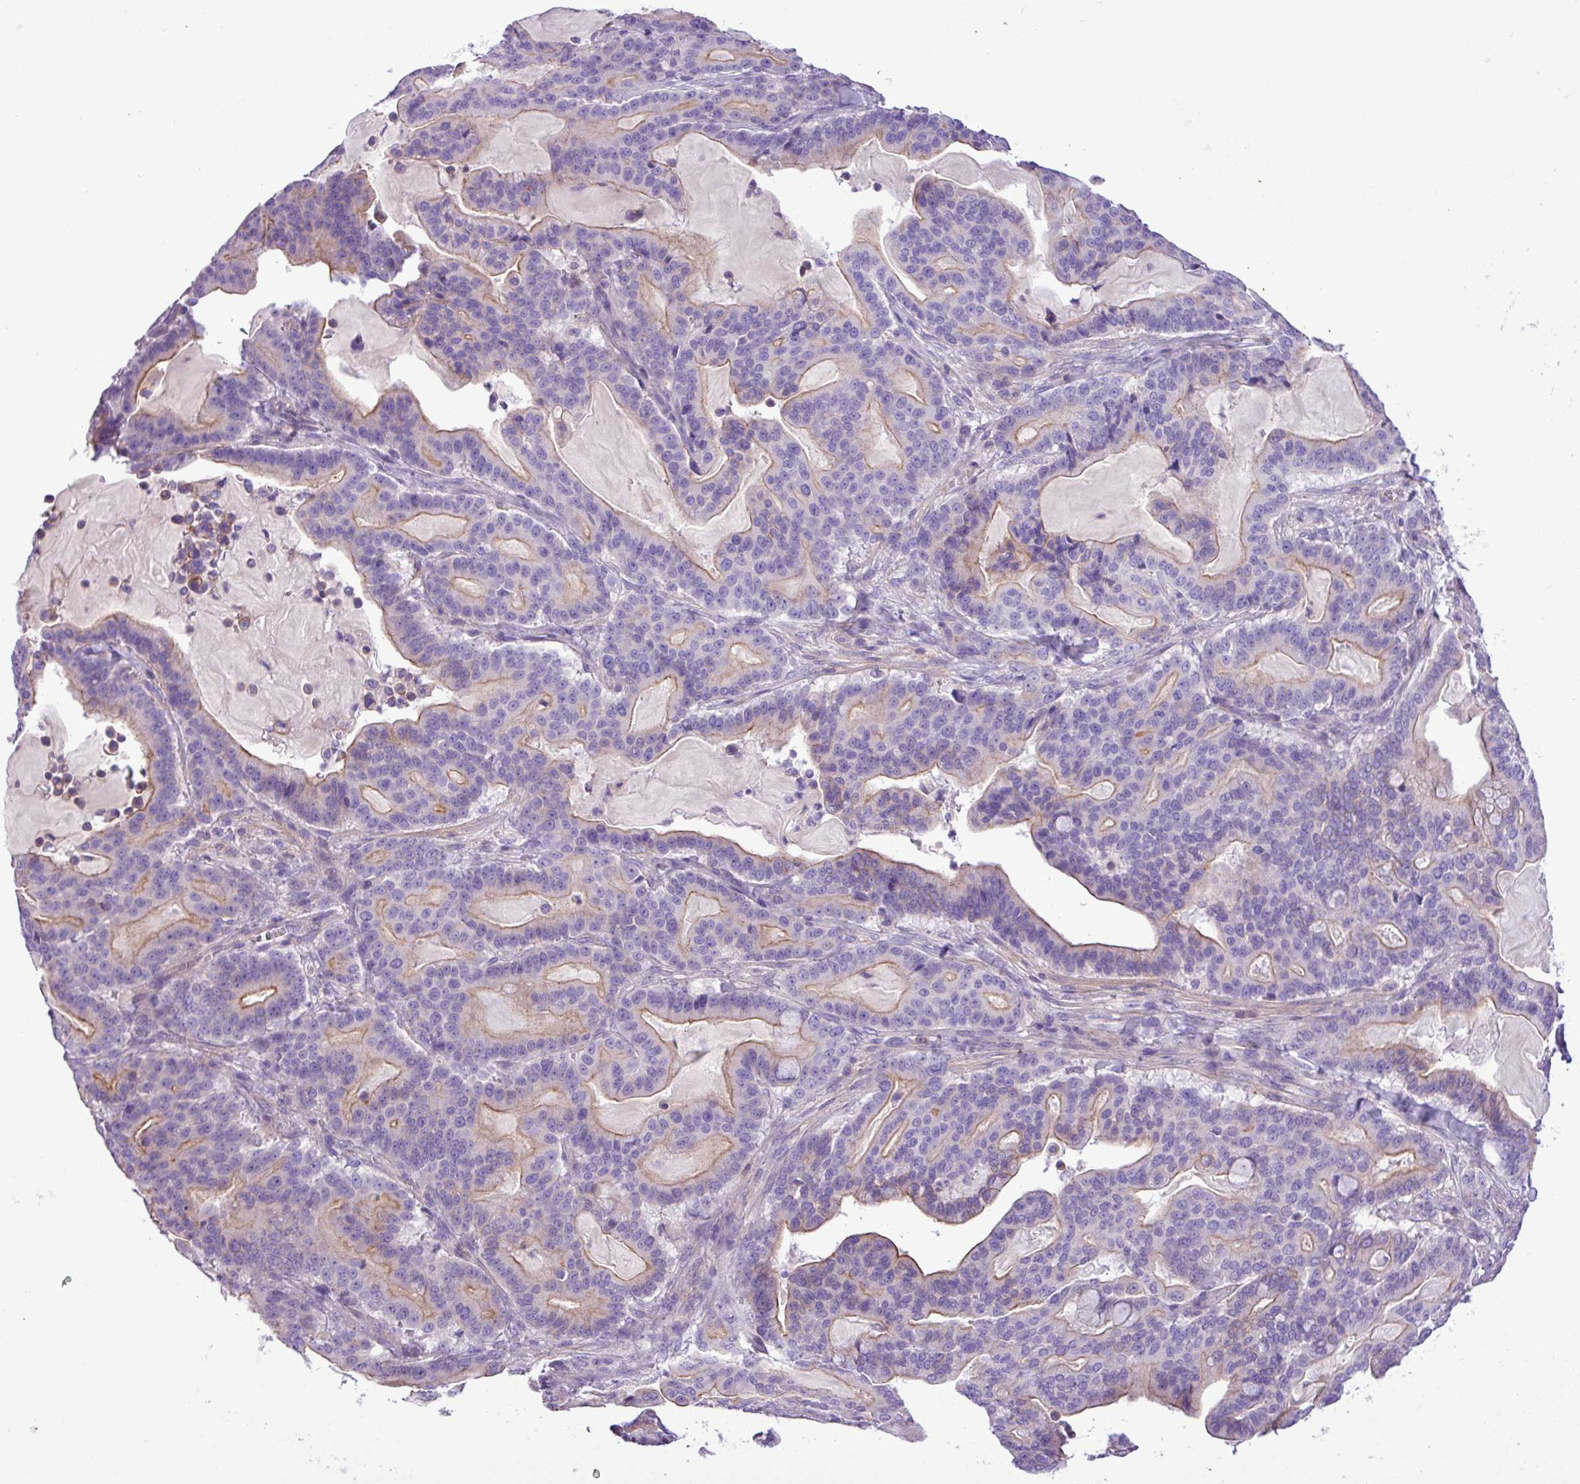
{"staining": {"intensity": "moderate", "quantity": "25%-75%", "location": "cytoplasmic/membranous"}, "tissue": "pancreatic cancer", "cell_type": "Tumor cells", "image_type": "cancer", "snomed": [{"axis": "morphology", "description": "Adenocarcinoma, NOS"}, {"axis": "topography", "description": "Pancreas"}], "caption": "Moderate cytoplasmic/membranous protein expression is appreciated in approximately 25%-75% of tumor cells in pancreatic cancer.", "gene": "ZNF334", "patient": {"sex": "male", "age": 63}}